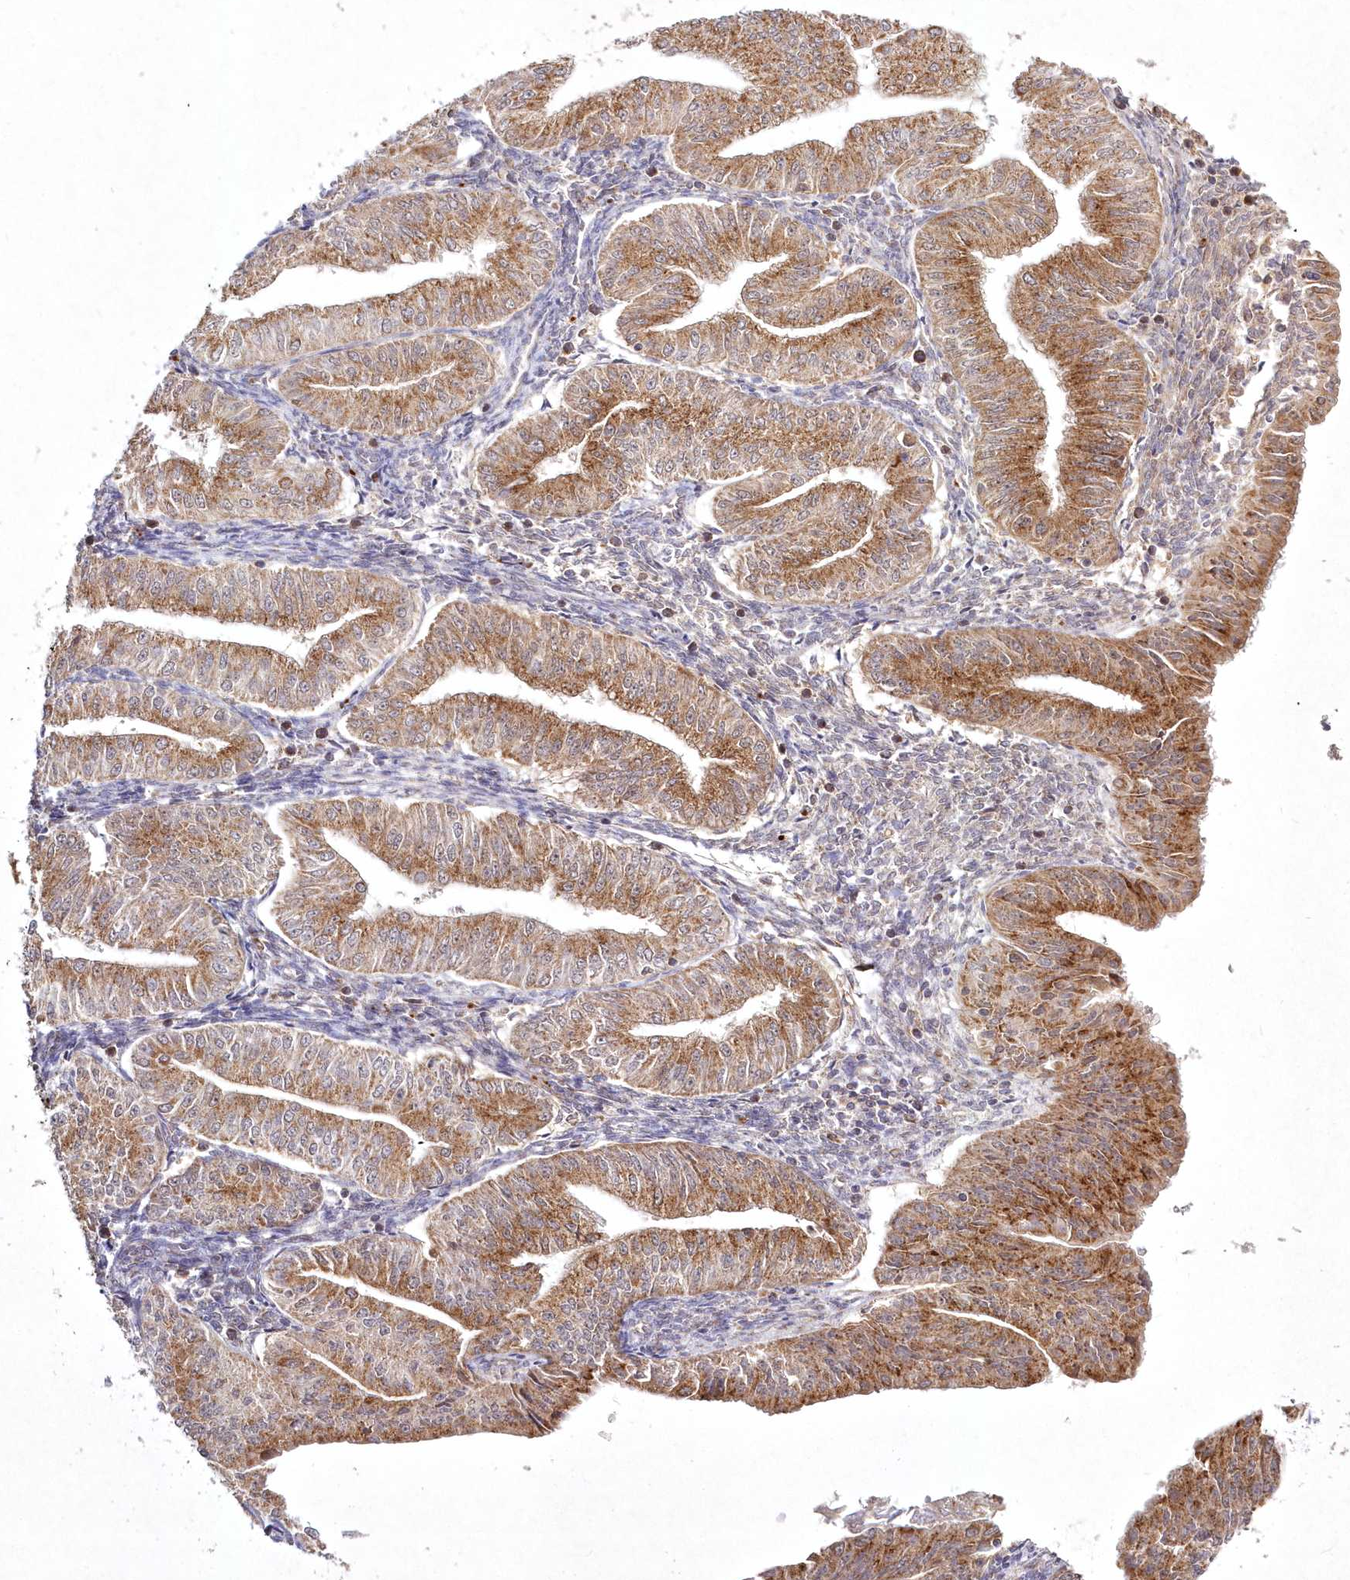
{"staining": {"intensity": "moderate", "quantity": ">75%", "location": "cytoplasmic/membranous"}, "tissue": "endometrial cancer", "cell_type": "Tumor cells", "image_type": "cancer", "snomed": [{"axis": "morphology", "description": "Normal tissue, NOS"}, {"axis": "morphology", "description": "Adenocarcinoma, NOS"}, {"axis": "topography", "description": "Endometrium"}], "caption": "Moderate cytoplasmic/membranous expression is seen in approximately >75% of tumor cells in endometrial cancer (adenocarcinoma). (Brightfield microscopy of DAB IHC at high magnification).", "gene": "PEX13", "patient": {"sex": "female", "age": 53}}